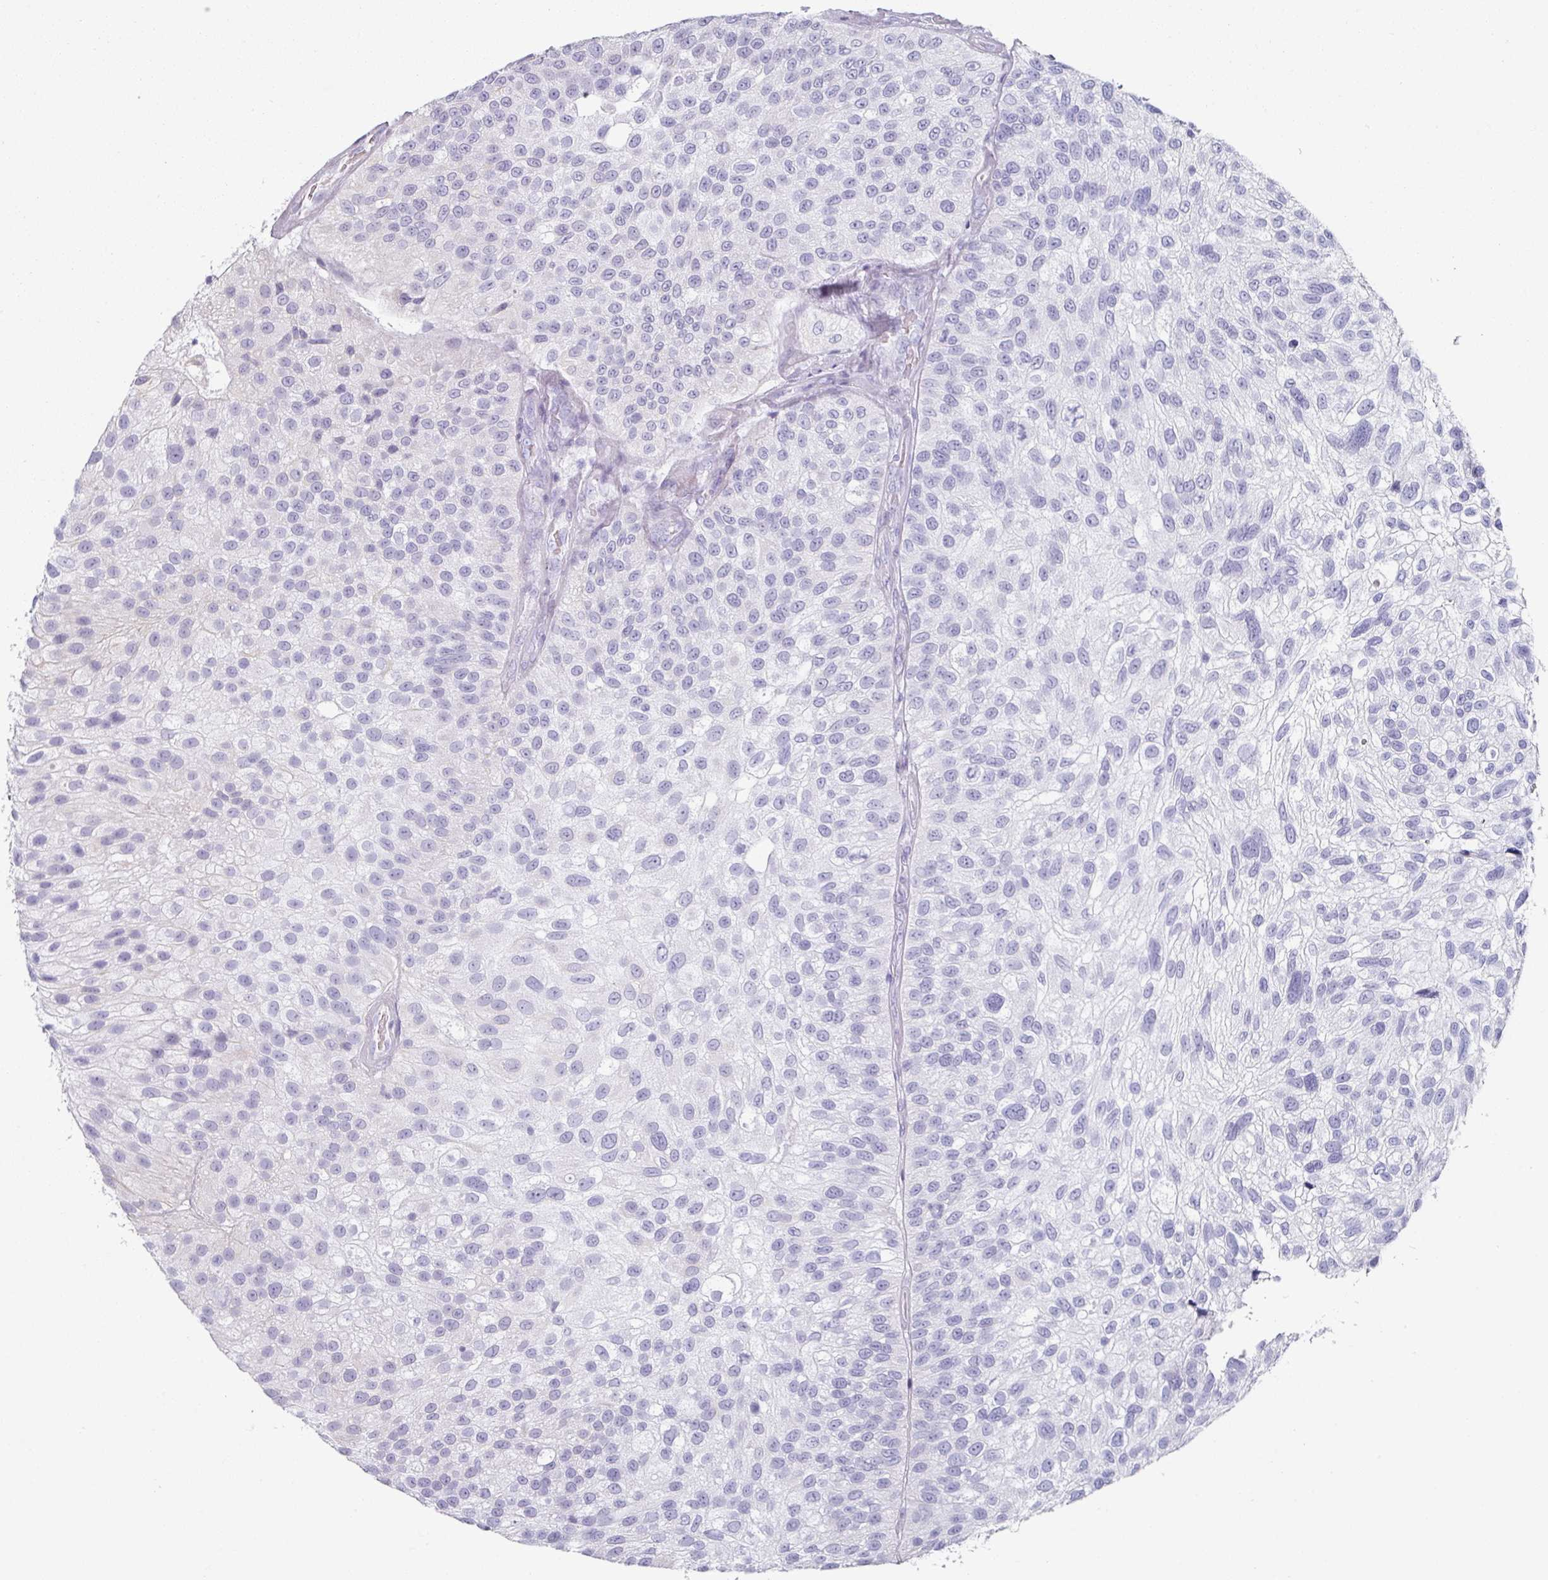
{"staining": {"intensity": "negative", "quantity": "none", "location": "none"}, "tissue": "urothelial cancer", "cell_type": "Tumor cells", "image_type": "cancer", "snomed": [{"axis": "morphology", "description": "Urothelial carcinoma, NOS"}, {"axis": "topography", "description": "Urinary bladder"}], "caption": "Immunohistochemistry (IHC) of urothelial cancer shows no staining in tumor cells.", "gene": "CEP78", "patient": {"sex": "male", "age": 87}}